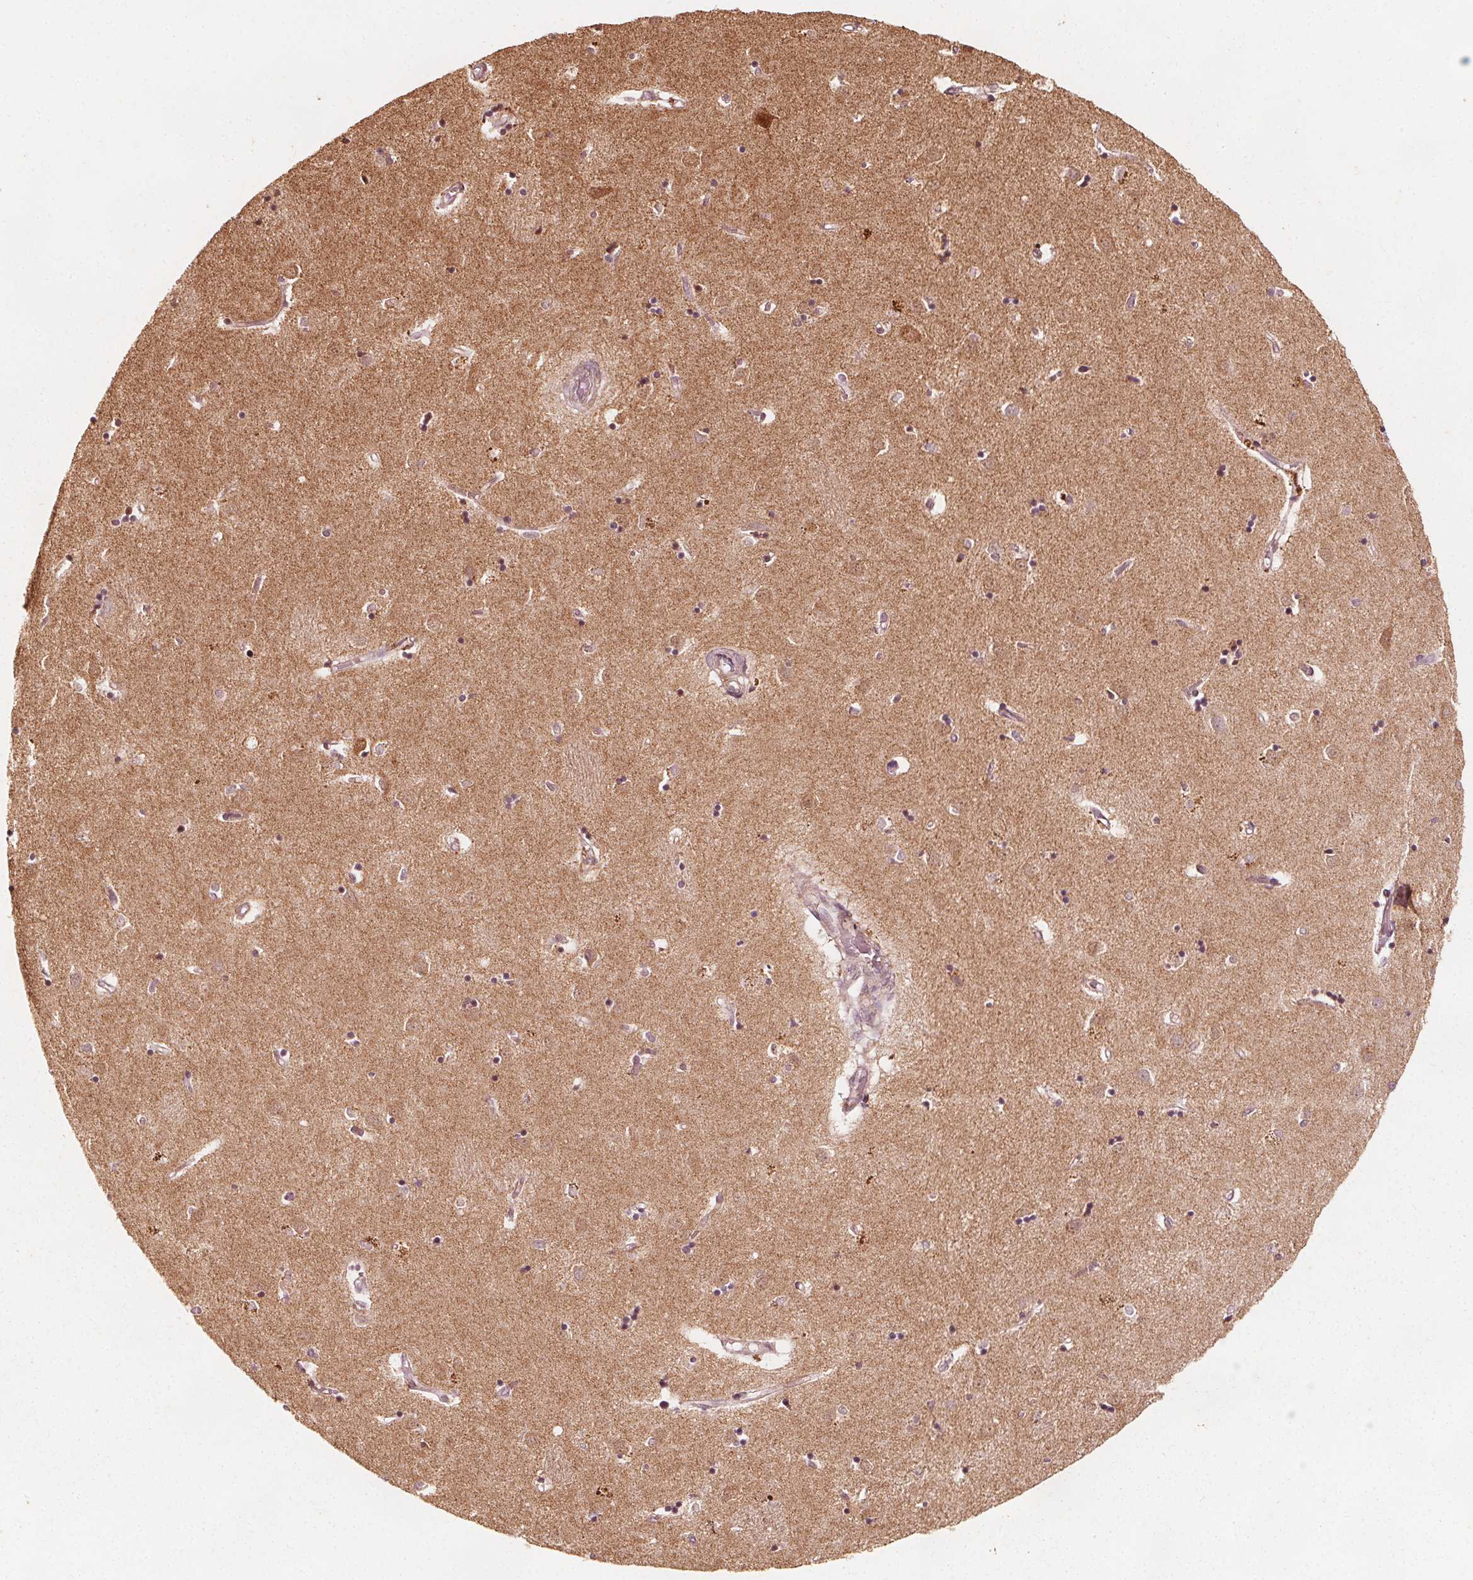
{"staining": {"intensity": "moderate", "quantity": ">75%", "location": "cytoplasmic/membranous,nuclear"}, "tissue": "caudate", "cell_type": "Glial cells", "image_type": "normal", "snomed": [{"axis": "morphology", "description": "Normal tissue, NOS"}, {"axis": "topography", "description": "Lateral ventricle wall"}], "caption": "Moderate cytoplasmic/membranous,nuclear expression for a protein is identified in about >75% of glial cells of benign caudate using IHC.", "gene": "AIP", "patient": {"sex": "male", "age": 54}}